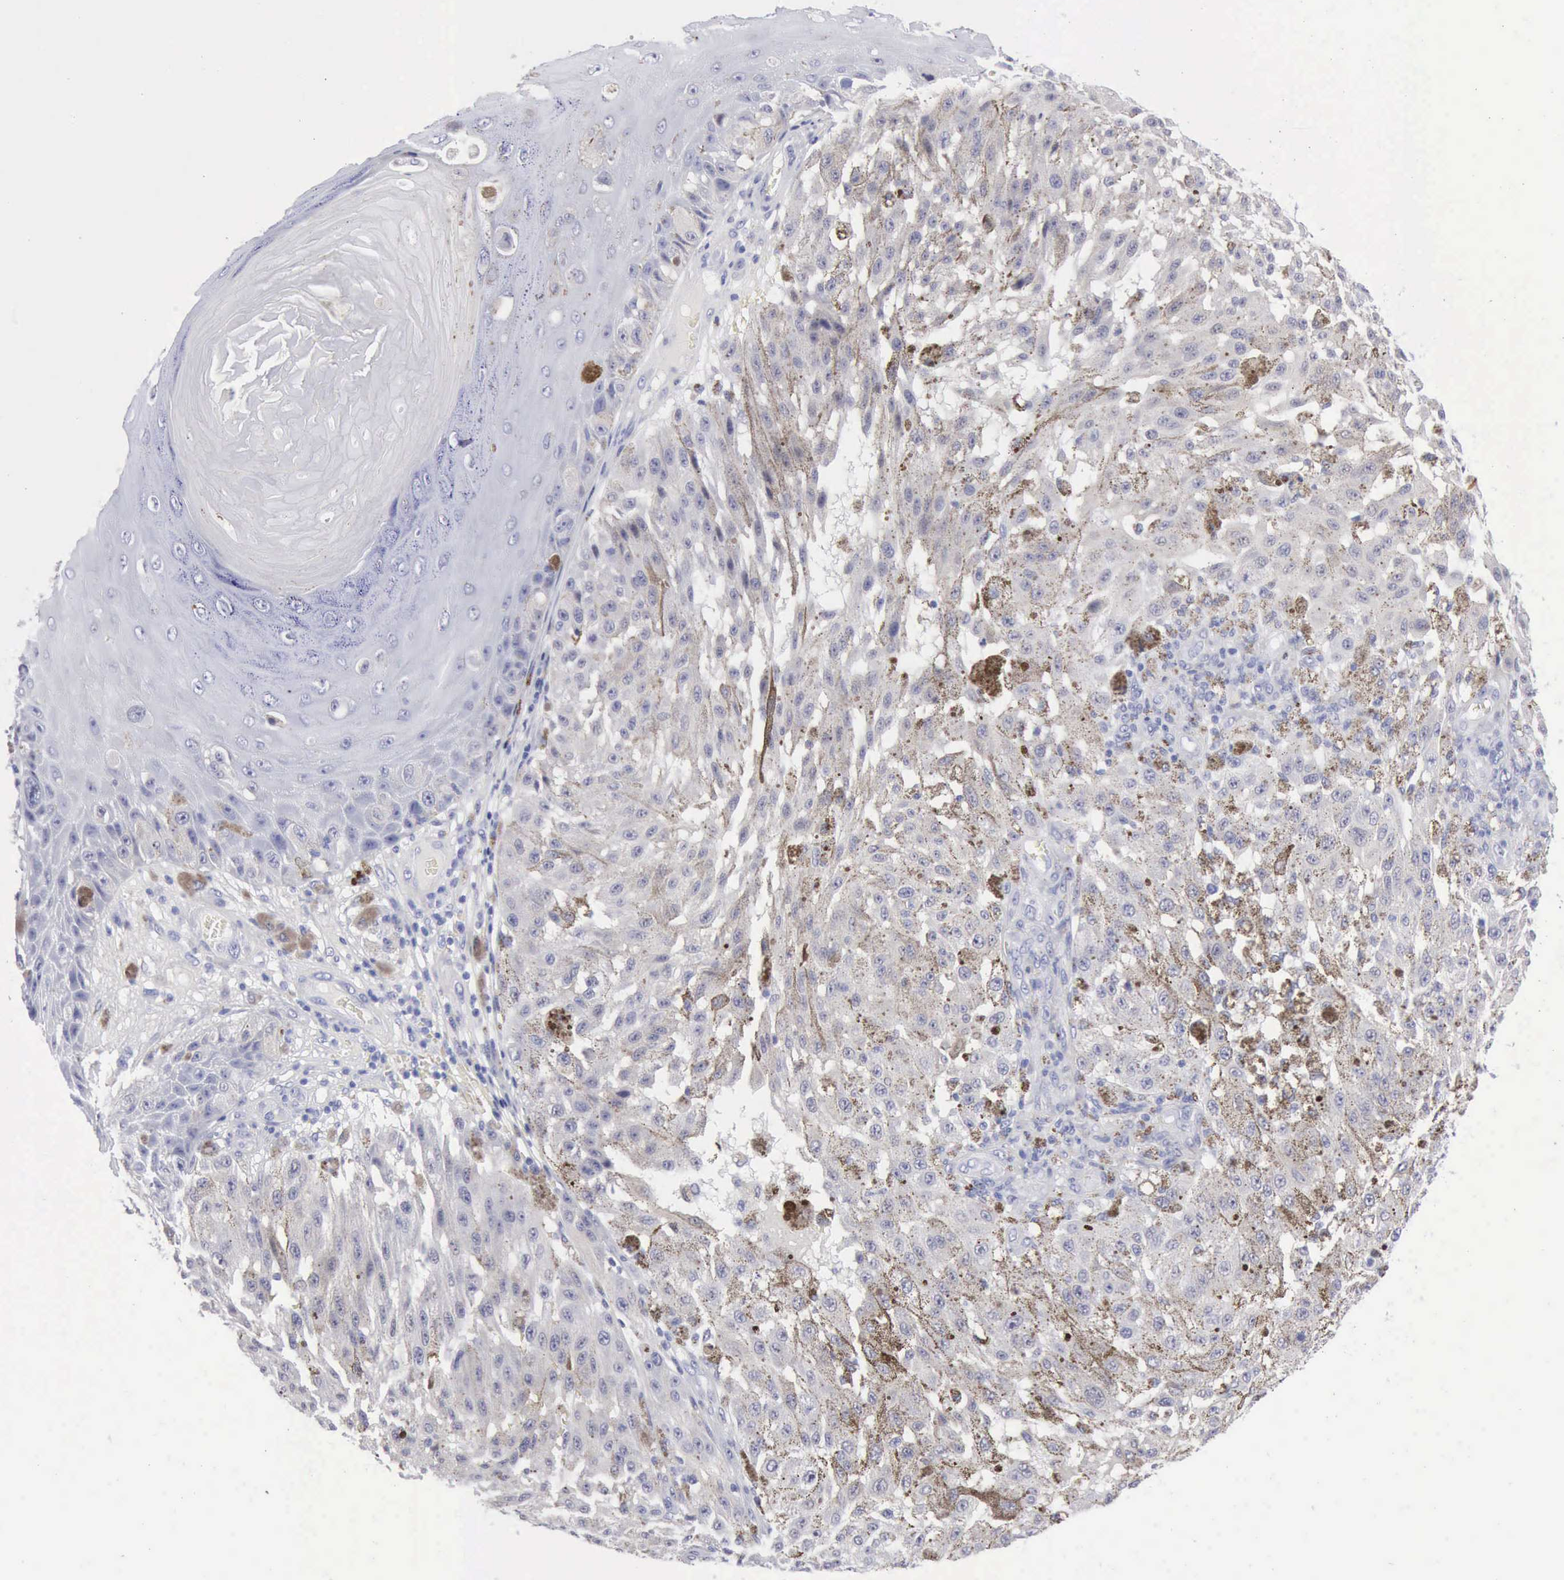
{"staining": {"intensity": "negative", "quantity": "none", "location": "none"}, "tissue": "melanoma", "cell_type": "Tumor cells", "image_type": "cancer", "snomed": [{"axis": "morphology", "description": "Malignant melanoma, NOS"}, {"axis": "topography", "description": "Skin"}], "caption": "Tumor cells show no significant protein expression in malignant melanoma. (DAB (3,3'-diaminobenzidine) immunohistochemistry visualized using brightfield microscopy, high magnification).", "gene": "ANGEL1", "patient": {"sex": "female", "age": 64}}